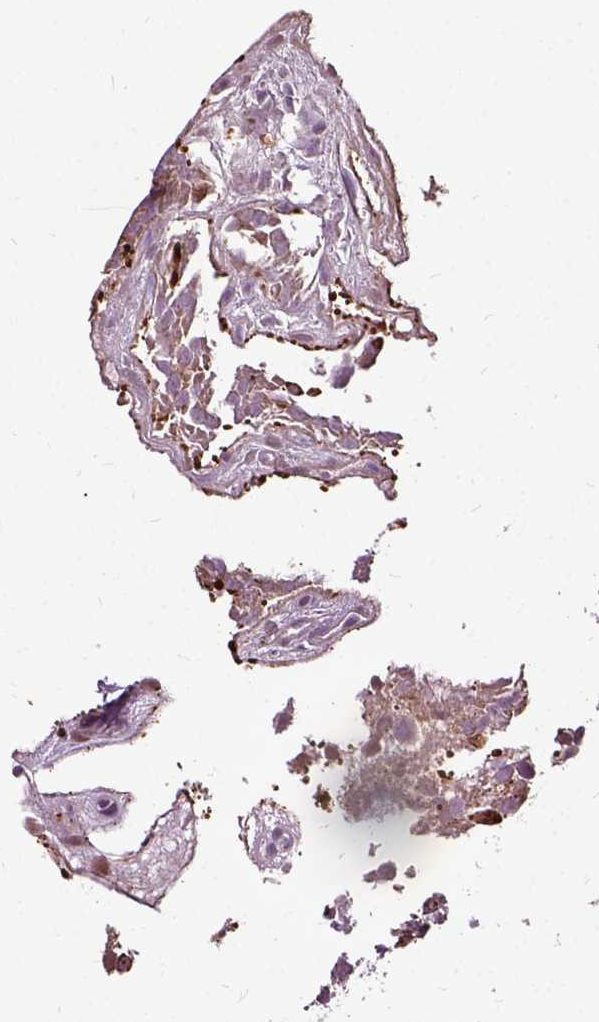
{"staining": {"intensity": "strong", "quantity": ">75%", "location": "cytoplasmic/membranous"}, "tissue": "thyroid cancer", "cell_type": "Tumor cells", "image_type": "cancer", "snomed": [{"axis": "morphology", "description": "Papillary adenocarcinoma, NOS"}, {"axis": "topography", "description": "Thyroid gland"}], "caption": "Strong cytoplasmic/membranous protein staining is appreciated in about >75% of tumor cells in thyroid papillary adenocarcinoma.", "gene": "ILRUN", "patient": {"sex": "female", "age": 37}}